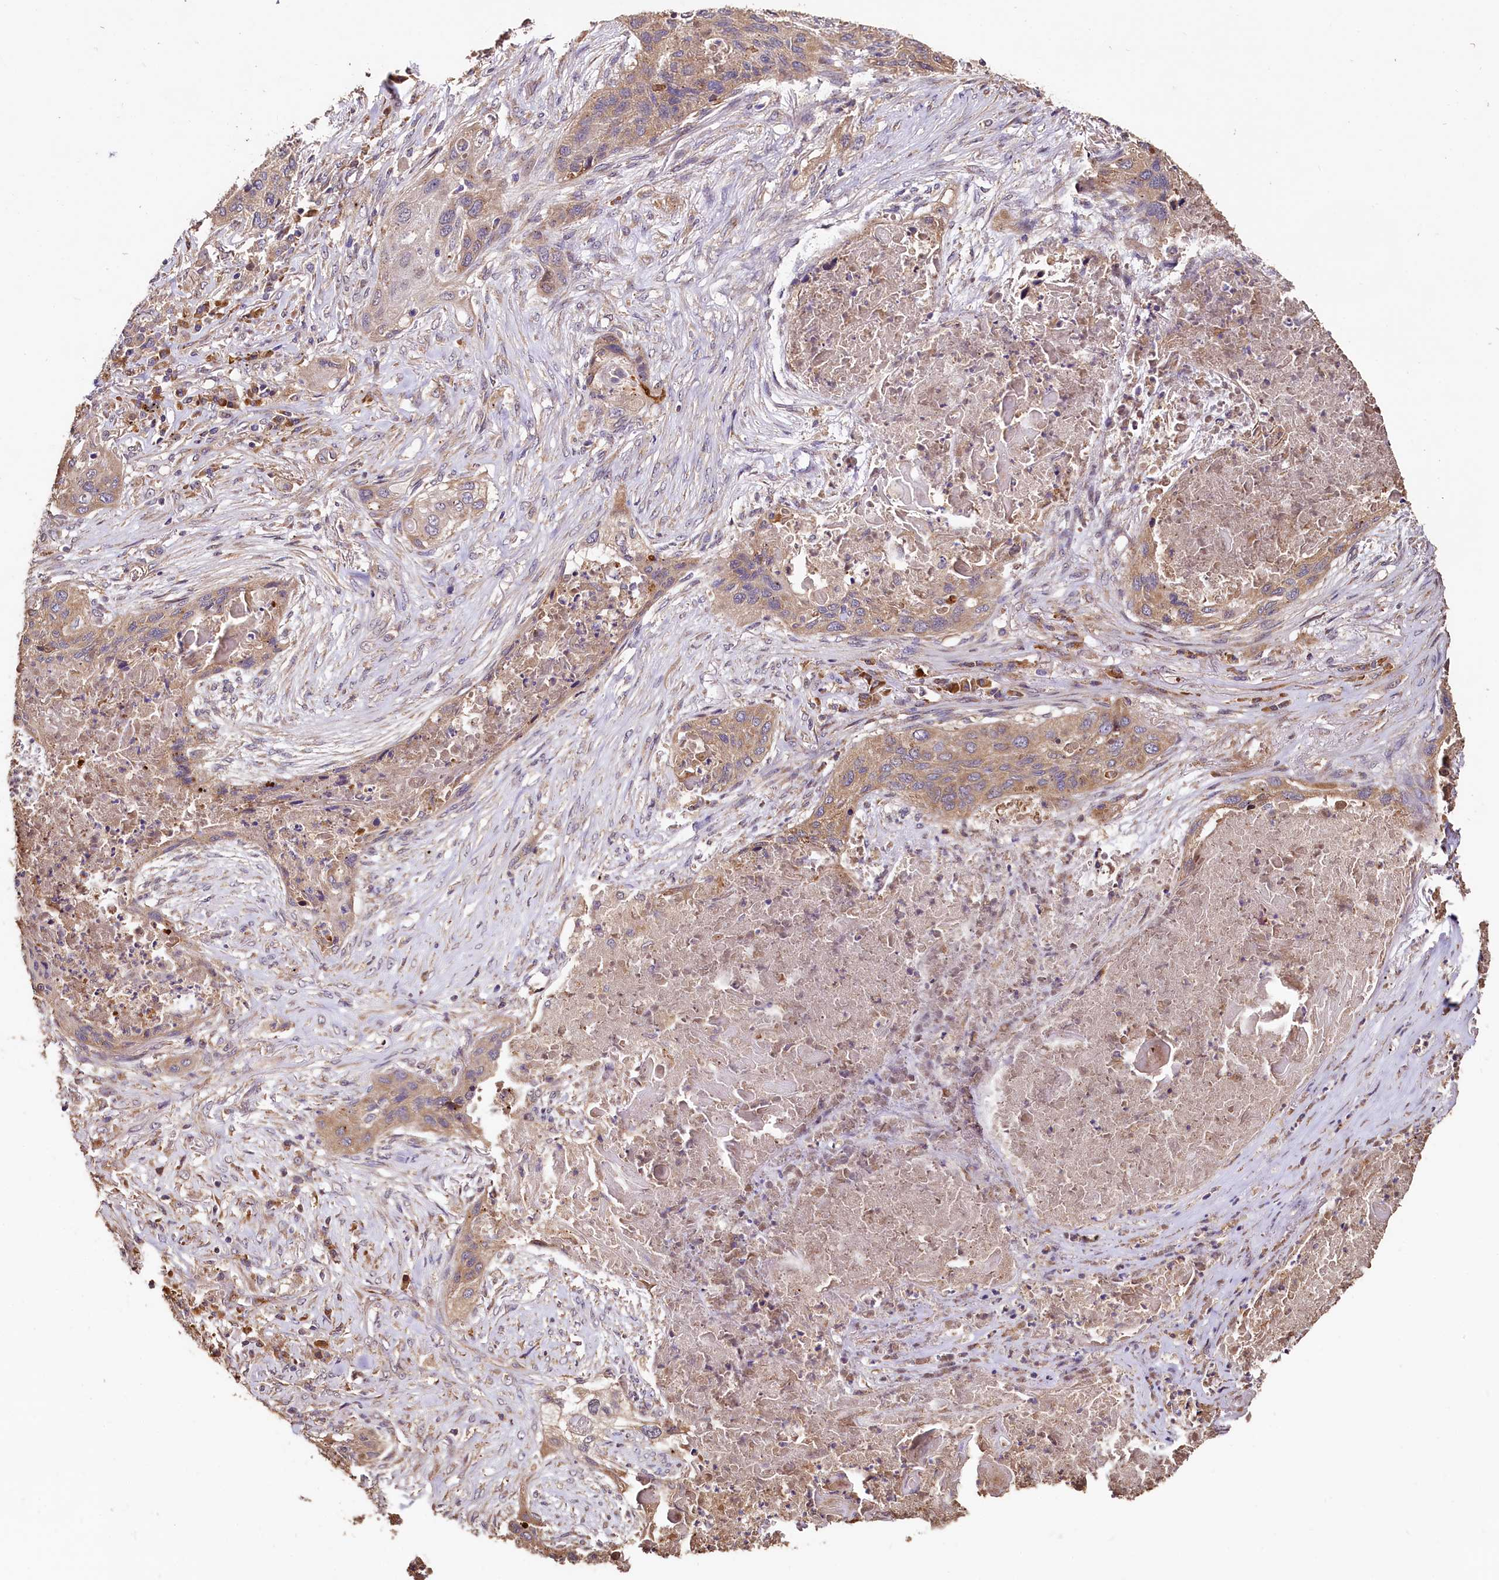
{"staining": {"intensity": "moderate", "quantity": ">75%", "location": "cytoplasmic/membranous"}, "tissue": "lung cancer", "cell_type": "Tumor cells", "image_type": "cancer", "snomed": [{"axis": "morphology", "description": "Squamous cell carcinoma, NOS"}, {"axis": "topography", "description": "Lung"}], "caption": "Protein staining of lung cancer (squamous cell carcinoma) tissue displays moderate cytoplasmic/membranous positivity in about >75% of tumor cells.", "gene": "RASSF1", "patient": {"sex": "female", "age": 63}}